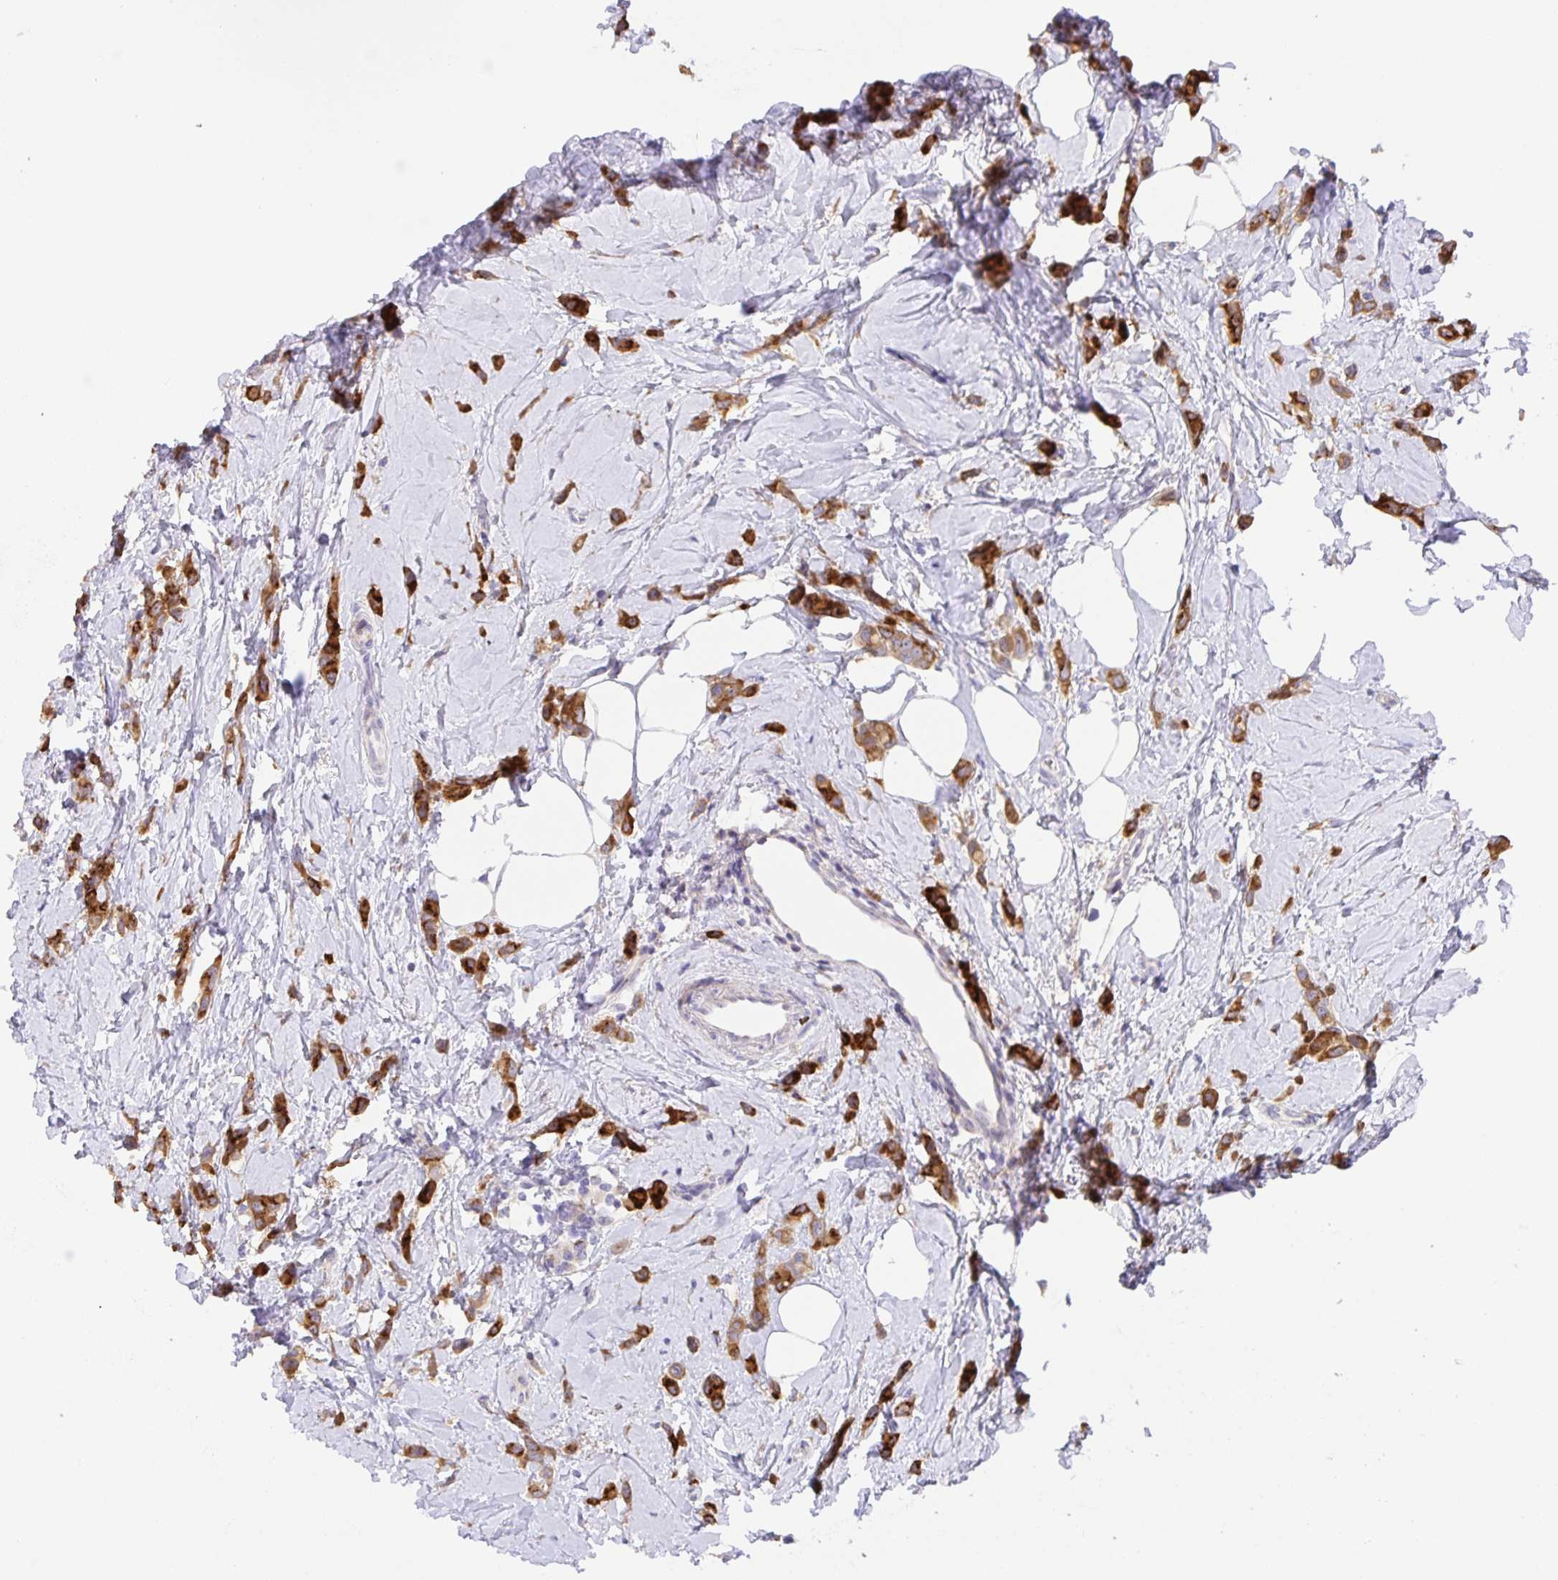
{"staining": {"intensity": "strong", "quantity": ">75%", "location": "cytoplasmic/membranous"}, "tissue": "breast cancer", "cell_type": "Tumor cells", "image_type": "cancer", "snomed": [{"axis": "morphology", "description": "Lobular carcinoma"}, {"axis": "topography", "description": "Breast"}], "caption": "Protein staining demonstrates strong cytoplasmic/membranous expression in about >75% of tumor cells in lobular carcinoma (breast).", "gene": "PRR36", "patient": {"sex": "female", "age": 66}}